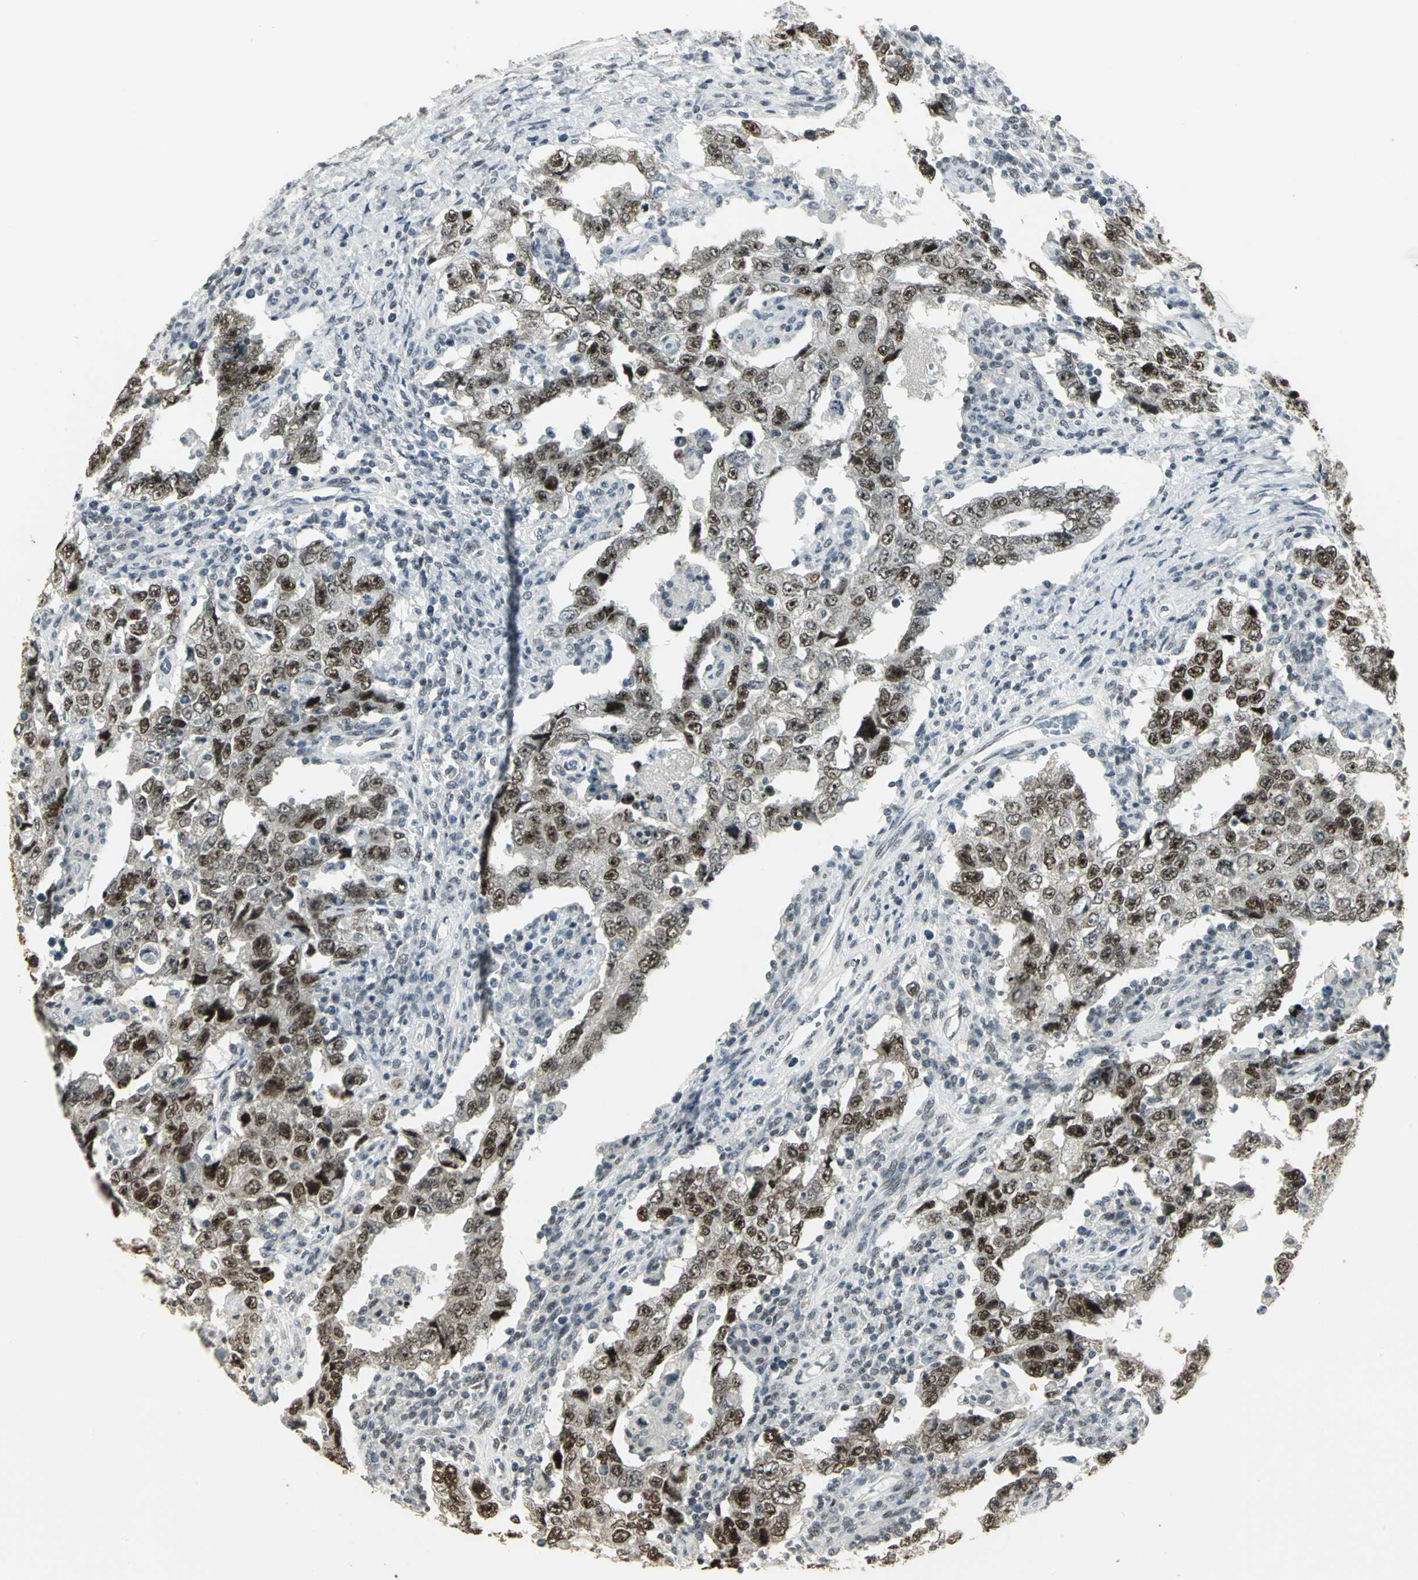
{"staining": {"intensity": "strong", "quantity": ">75%", "location": "nuclear"}, "tissue": "testis cancer", "cell_type": "Tumor cells", "image_type": "cancer", "snomed": [{"axis": "morphology", "description": "Carcinoma, Embryonal, NOS"}, {"axis": "topography", "description": "Testis"}], "caption": "The photomicrograph exhibits a brown stain indicating the presence of a protein in the nuclear of tumor cells in testis cancer.", "gene": "CBX3", "patient": {"sex": "male", "age": 26}}